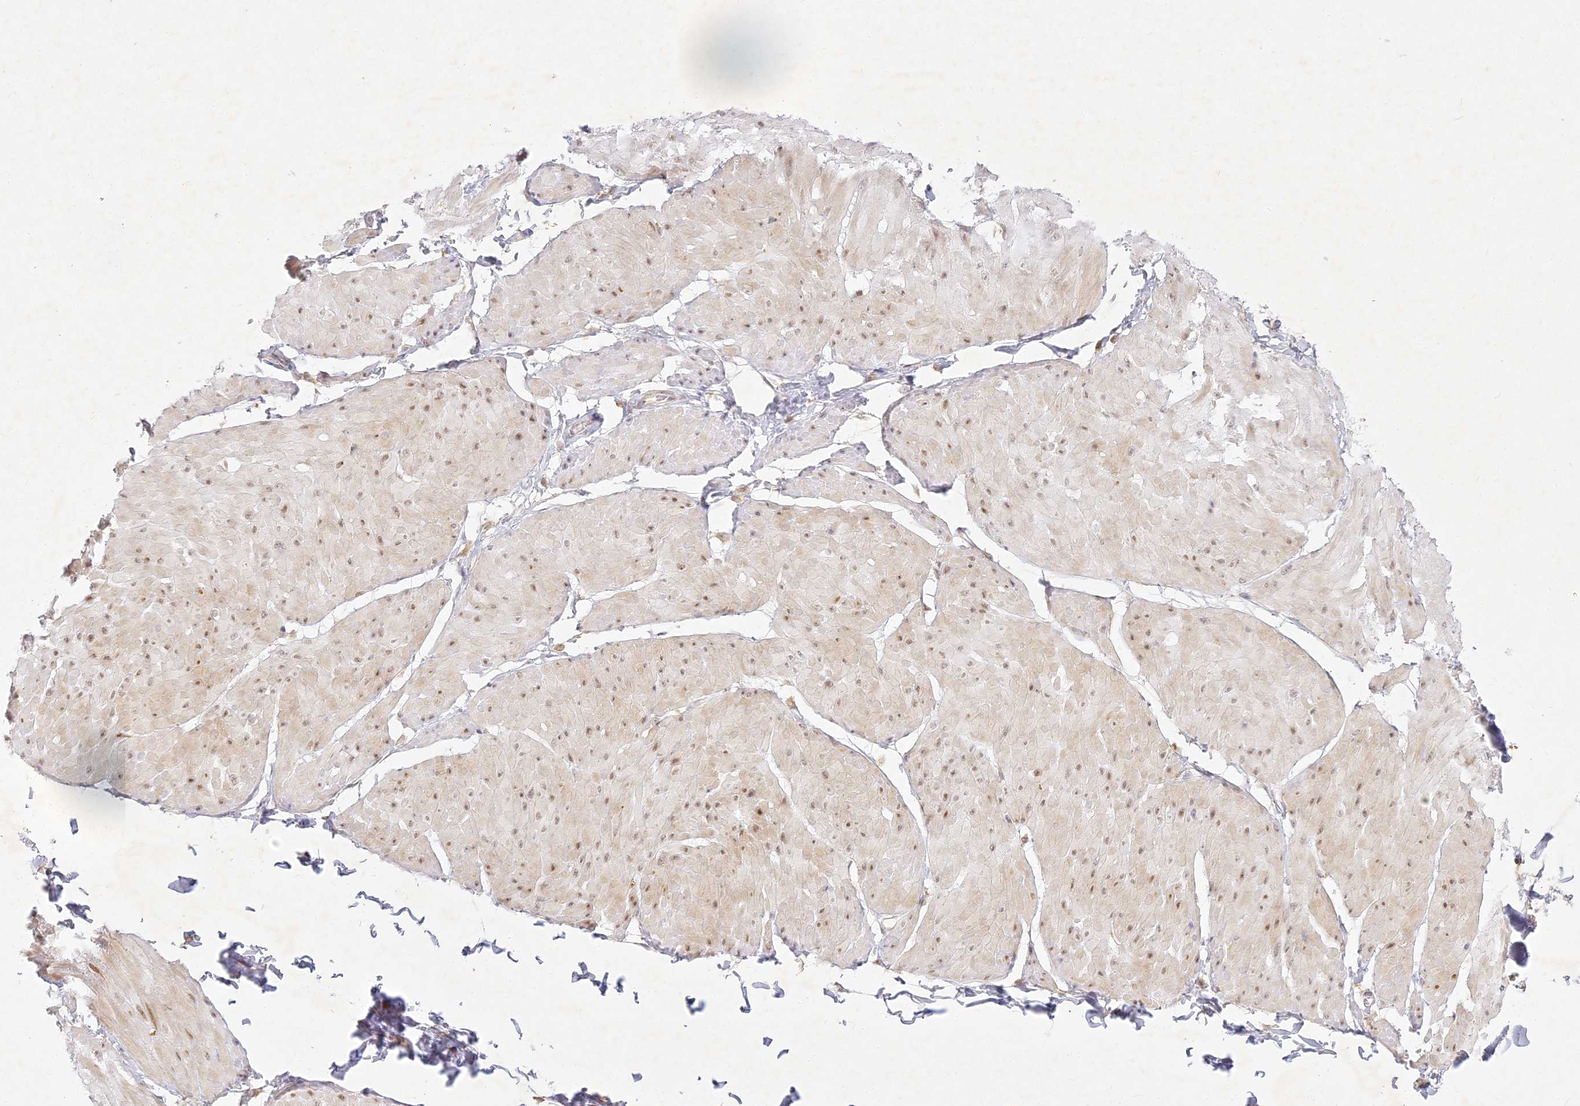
{"staining": {"intensity": "moderate", "quantity": ">75%", "location": "cytoplasmic/membranous,nuclear"}, "tissue": "smooth muscle", "cell_type": "Smooth muscle cells", "image_type": "normal", "snomed": [{"axis": "morphology", "description": "Urothelial carcinoma, High grade"}, {"axis": "topography", "description": "Urinary bladder"}], "caption": "Smooth muscle cells exhibit medium levels of moderate cytoplasmic/membranous,nuclear expression in about >75% of cells in benign smooth muscle. (Stains: DAB in brown, nuclei in blue, Microscopy: brightfield microscopy at high magnification).", "gene": "SLC30A5", "patient": {"sex": "male", "age": 46}}